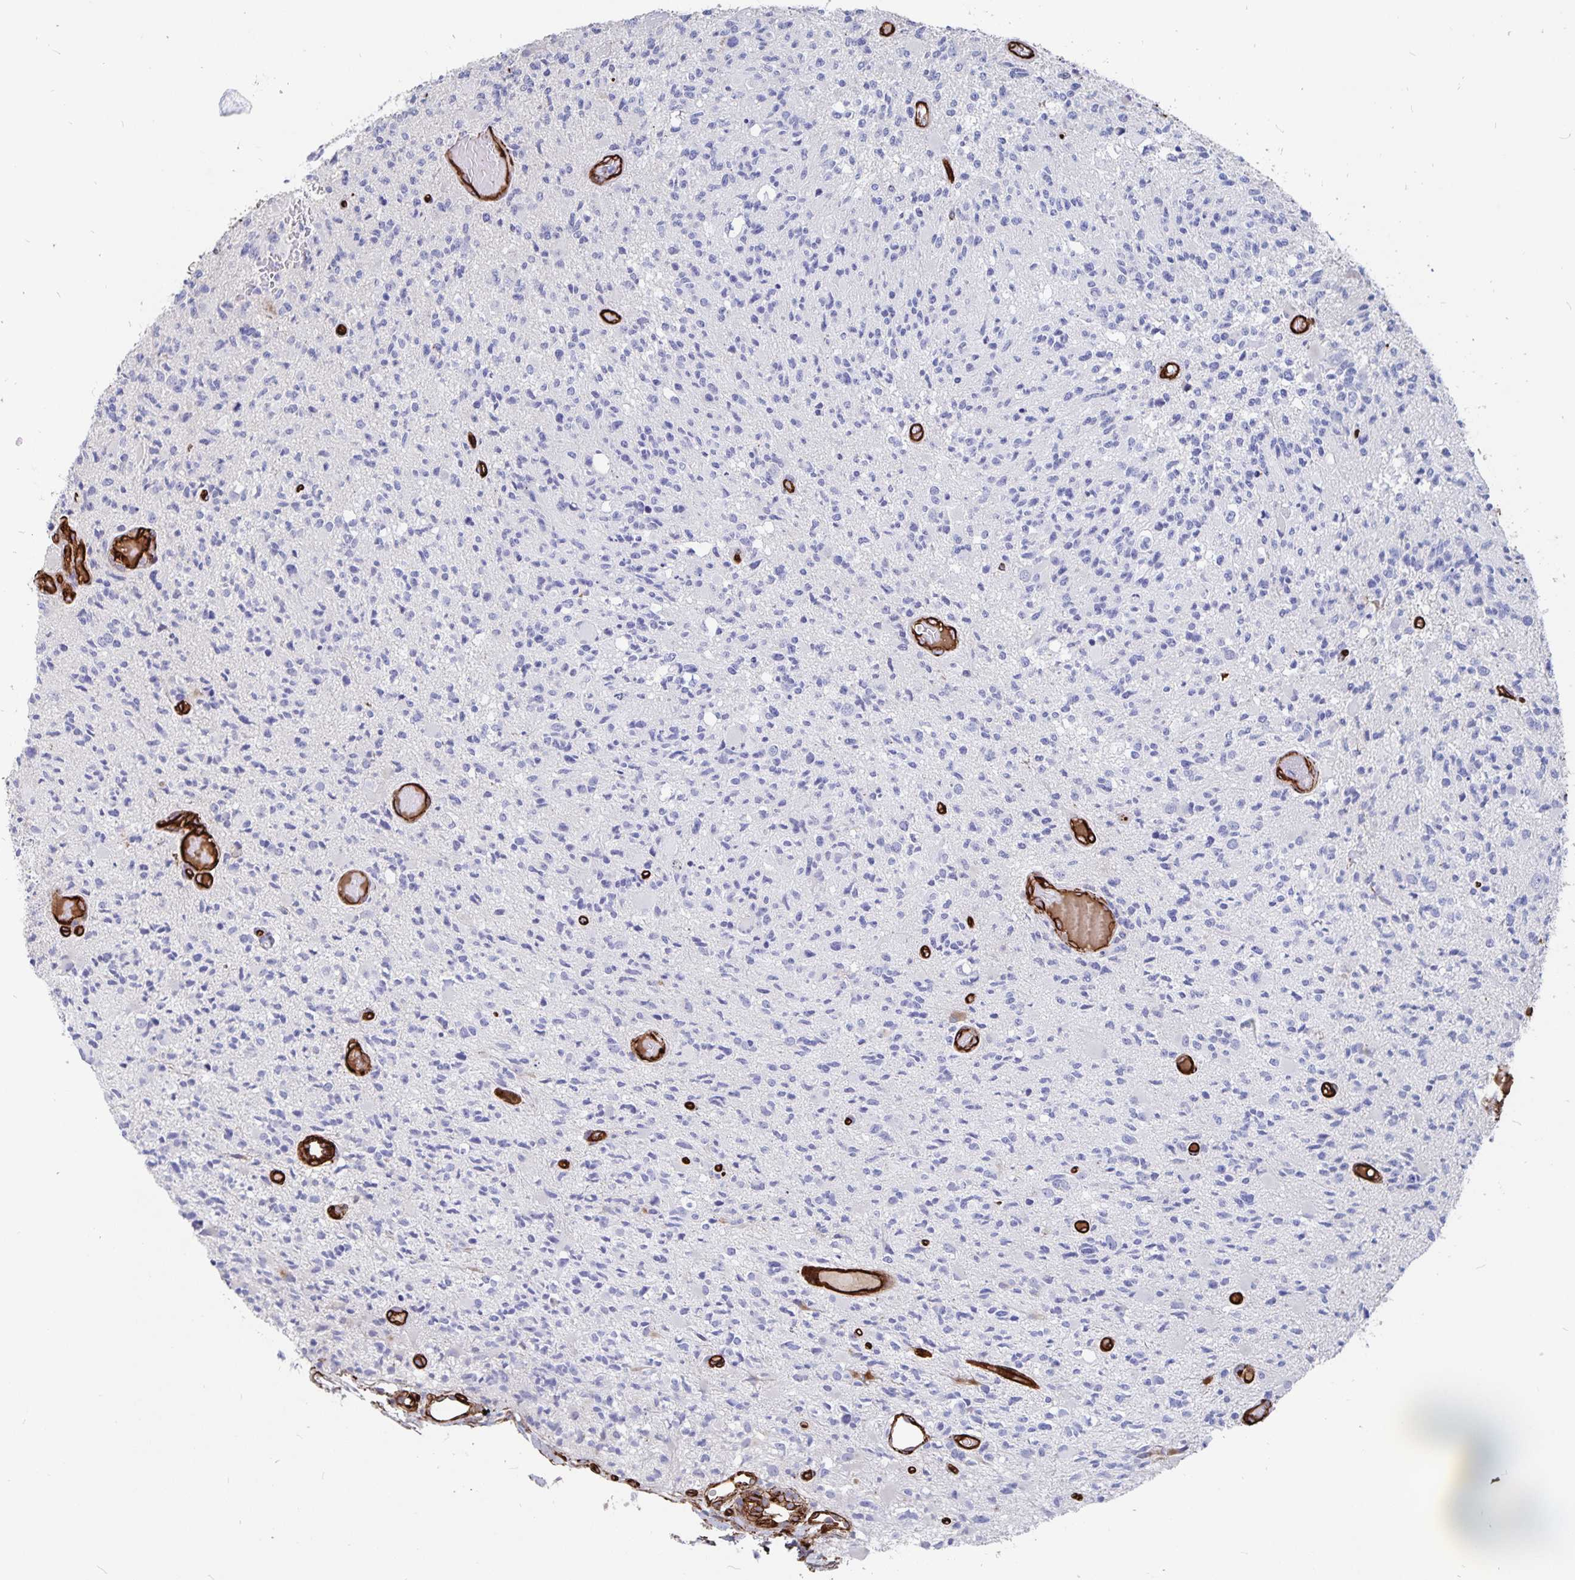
{"staining": {"intensity": "negative", "quantity": "none", "location": "none"}, "tissue": "glioma", "cell_type": "Tumor cells", "image_type": "cancer", "snomed": [{"axis": "morphology", "description": "Glioma, malignant, High grade"}, {"axis": "topography", "description": "Brain"}], "caption": "High magnification brightfield microscopy of high-grade glioma (malignant) stained with DAB (brown) and counterstained with hematoxylin (blue): tumor cells show no significant positivity.", "gene": "DCHS2", "patient": {"sex": "female", "age": 63}}